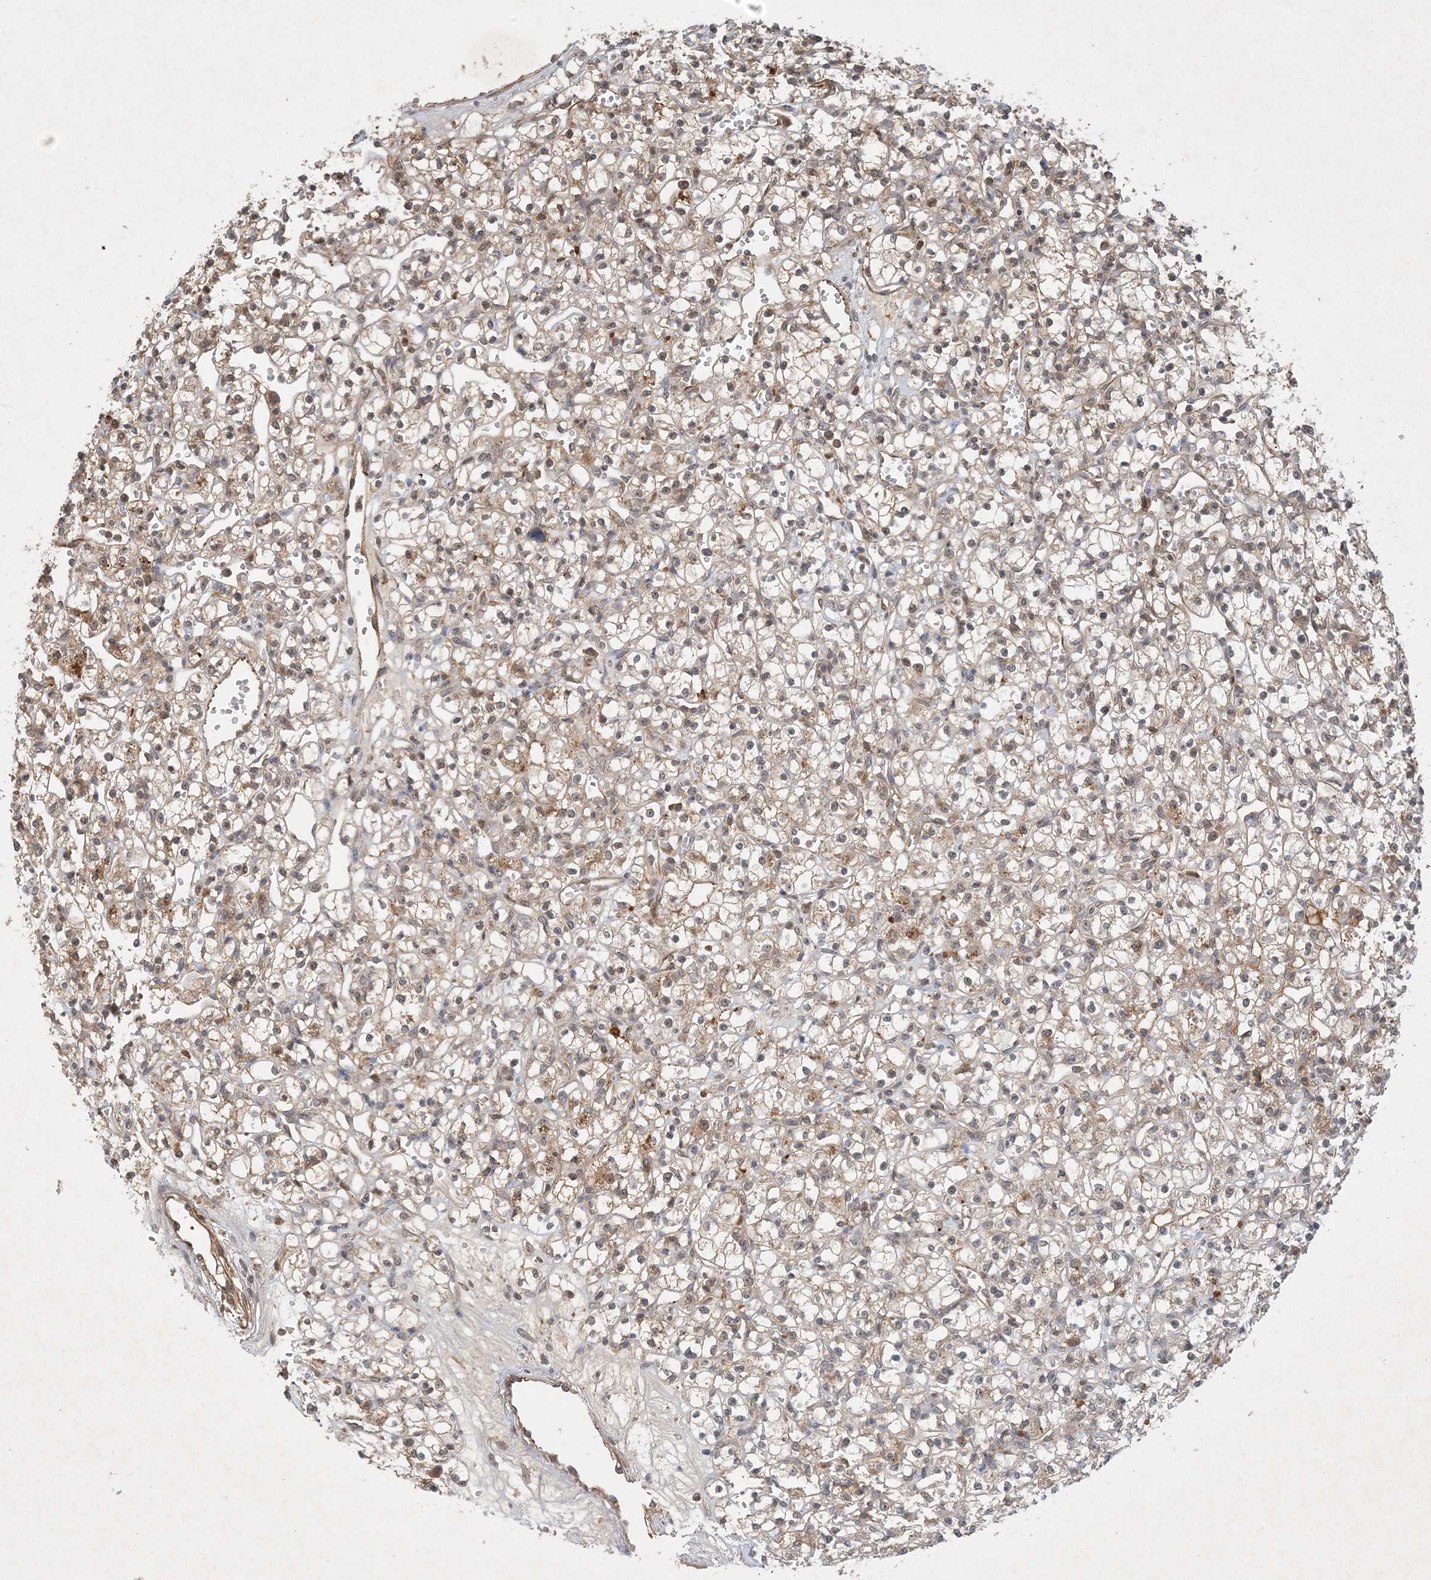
{"staining": {"intensity": "moderate", "quantity": "<25%", "location": "cytoplasmic/membranous"}, "tissue": "renal cancer", "cell_type": "Tumor cells", "image_type": "cancer", "snomed": [{"axis": "morphology", "description": "Adenocarcinoma, NOS"}, {"axis": "topography", "description": "Kidney"}], "caption": "A micrograph of renal cancer (adenocarcinoma) stained for a protein reveals moderate cytoplasmic/membranous brown staining in tumor cells. (brown staining indicates protein expression, while blue staining denotes nuclei).", "gene": "ZCCHC4", "patient": {"sex": "female", "age": 59}}